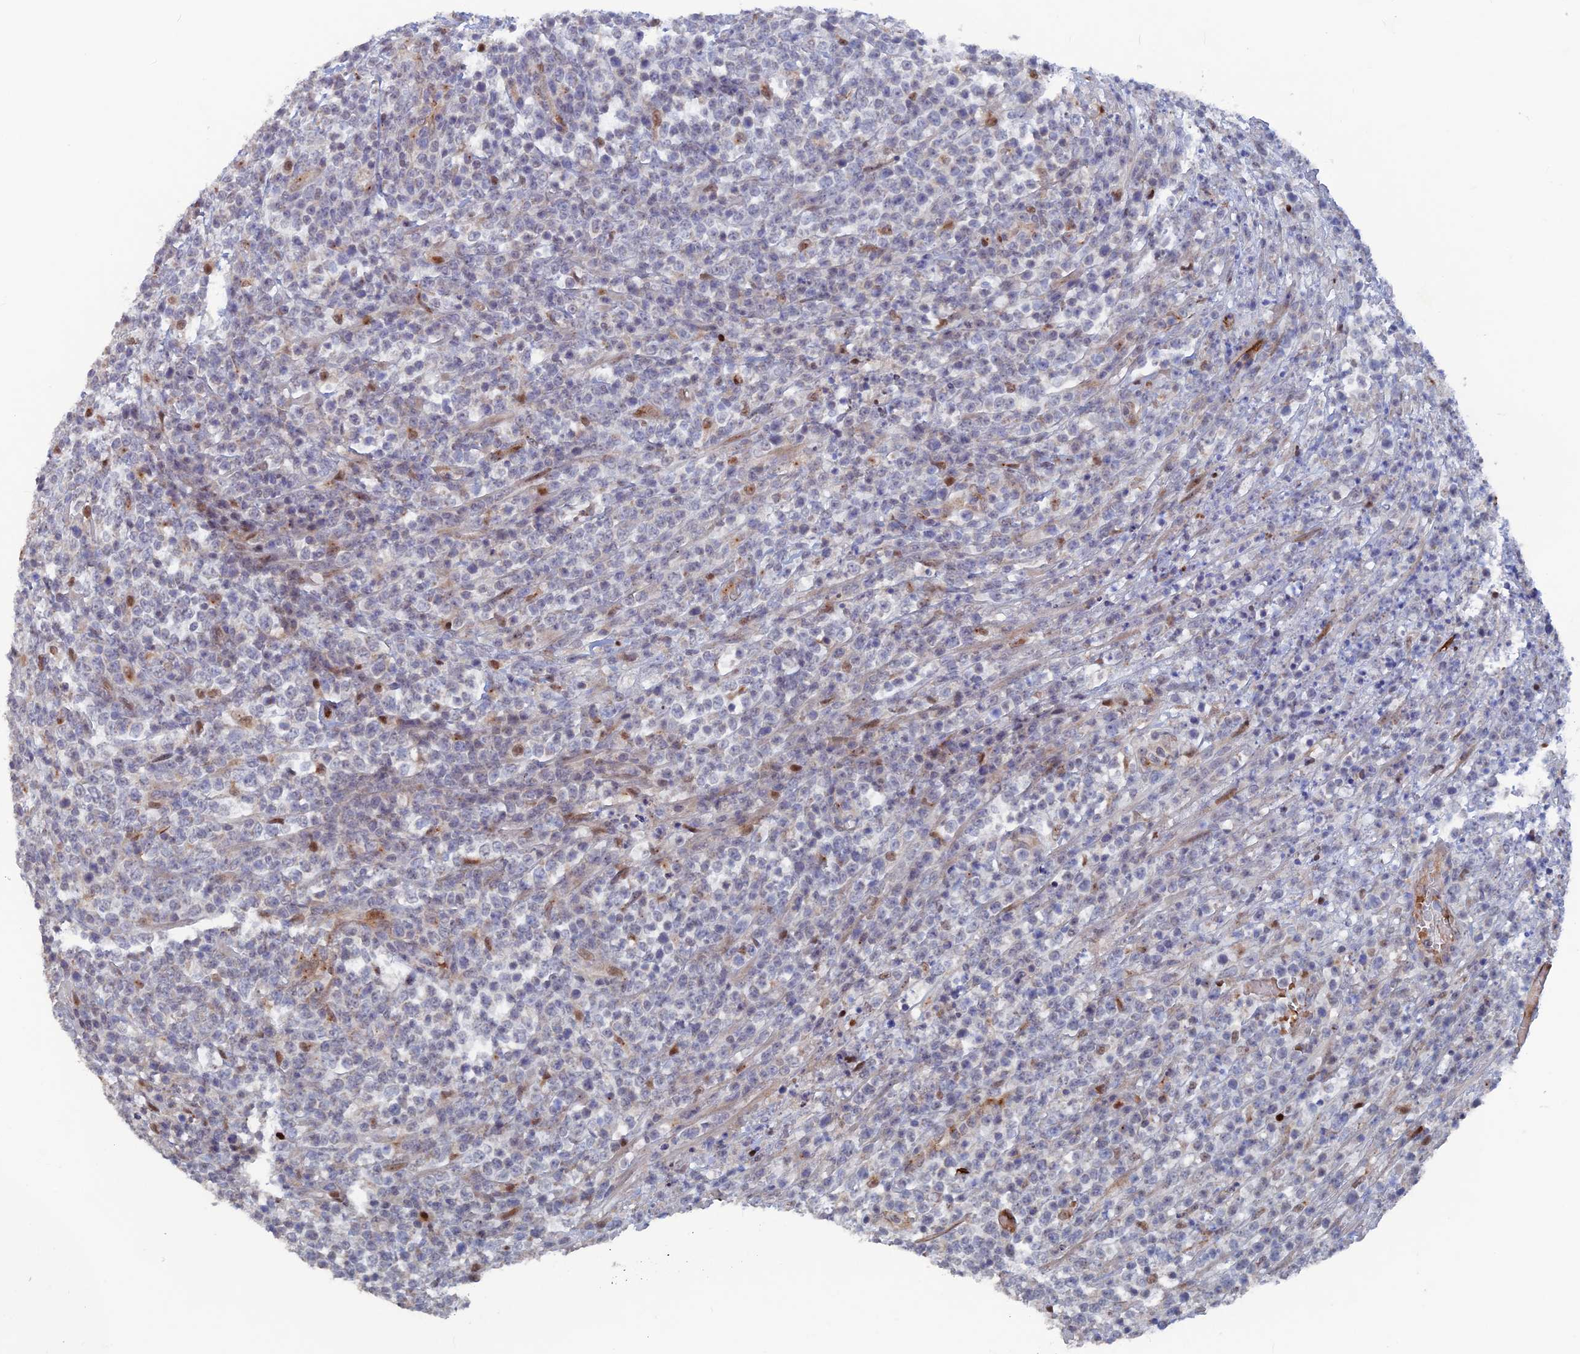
{"staining": {"intensity": "negative", "quantity": "none", "location": "none"}, "tissue": "lymphoma", "cell_type": "Tumor cells", "image_type": "cancer", "snomed": [{"axis": "morphology", "description": "Malignant lymphoma, non-Hodgkin's type, High grade"}, {"axis": "topography", "description": "Colon"}], "caption": "DAB immunohistochemical staining of lymphoma shows no significant staining in tumor cells.", "gene": "SH3D21", "patient": {"sex": "female", "age": 53}}